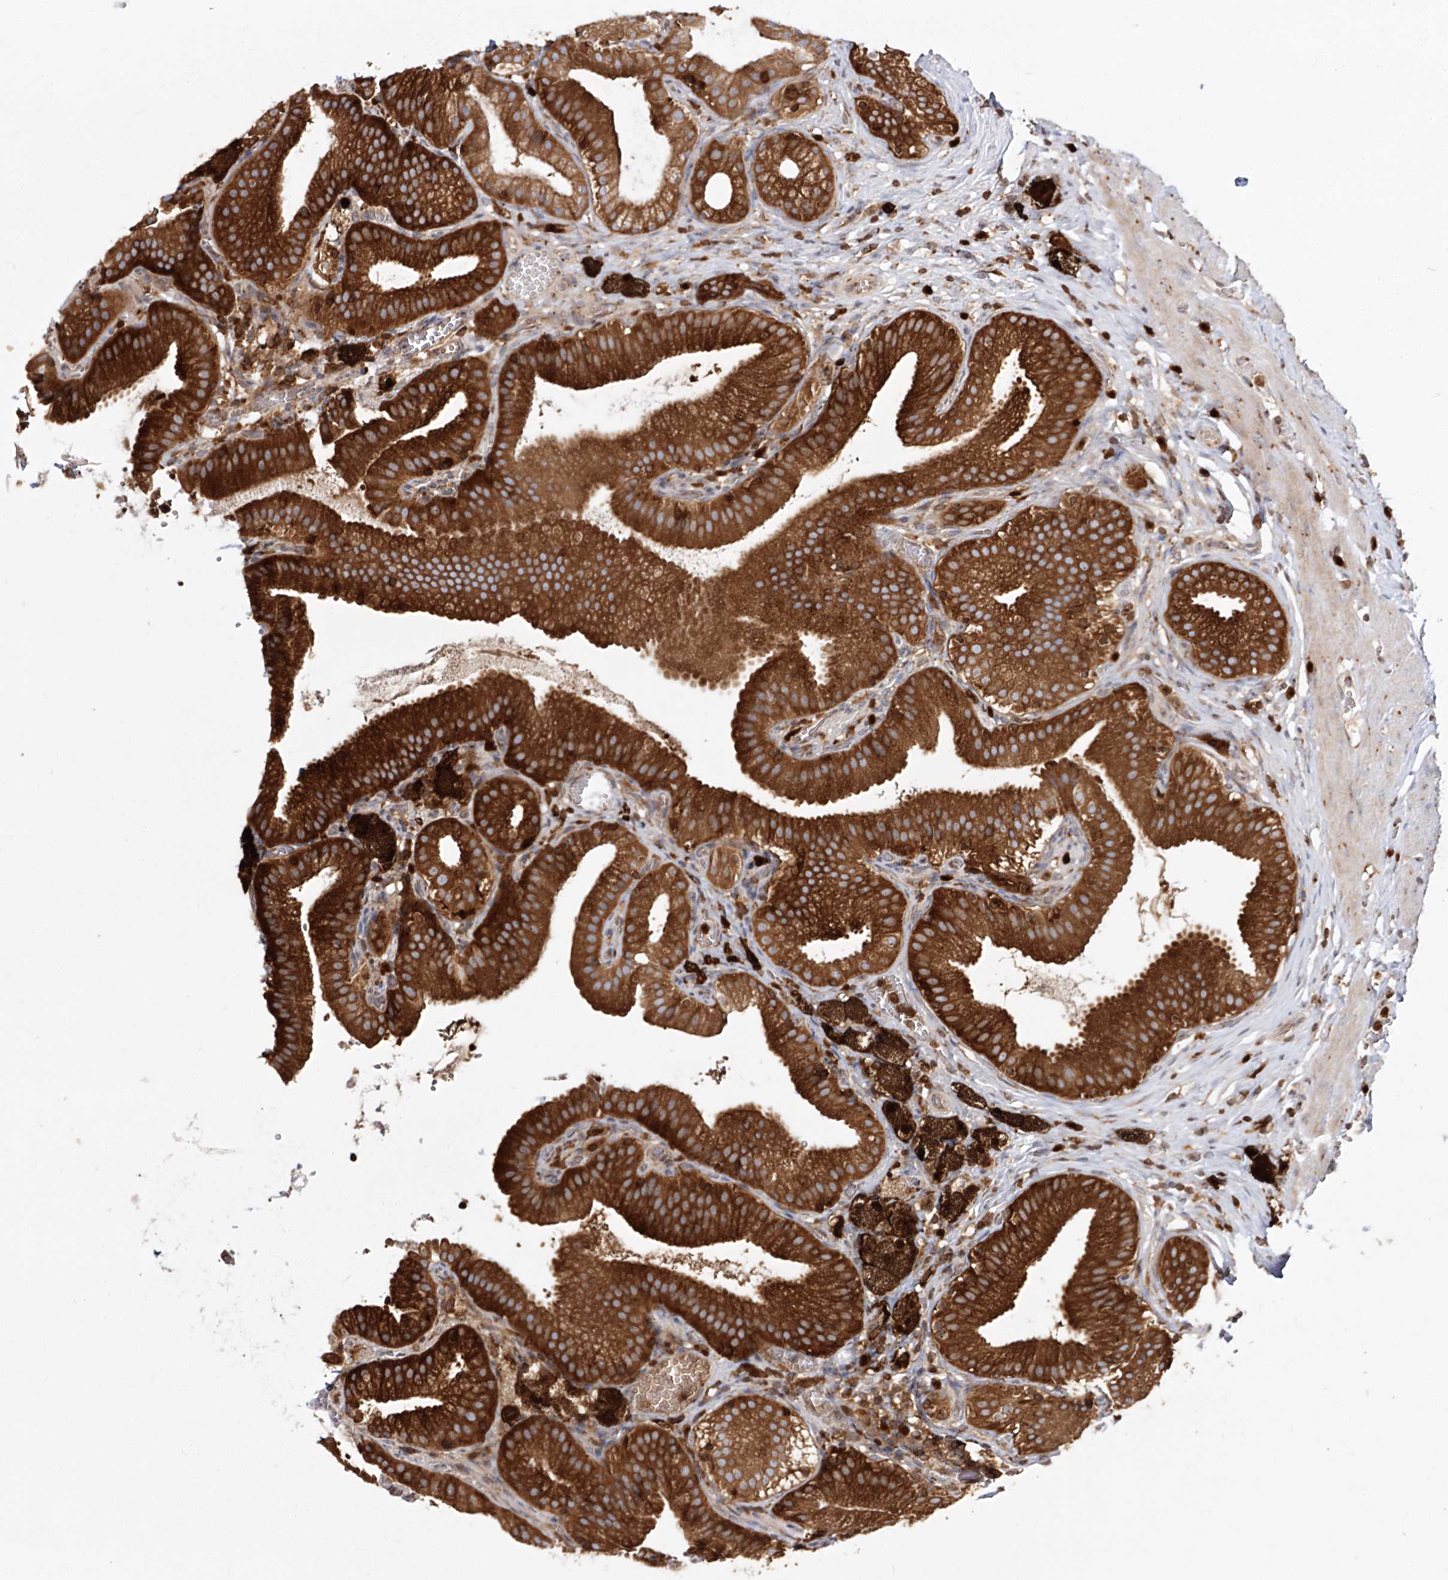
{"staining": {"intensity": "strong", "quantity": ">75%", "location": "cytoplasmic/membranous"}, "tissue": "gallbladder", "cell_type": "Glandular cells", "image_type": "normal", "snomed": [{"axis": "morphology", "description": "Normal tissue, NOS"}, {"axis": "topography", "description": "Gallbladder"}], "caption": "Immunohistochemistry (IHC) of benign gallbladder displays high levels of strong cytoplasmic/membranous staining in about >75% of glandular cells.", "gene": "ARCN1", "patient": {"sex": "male", "age": 54}}